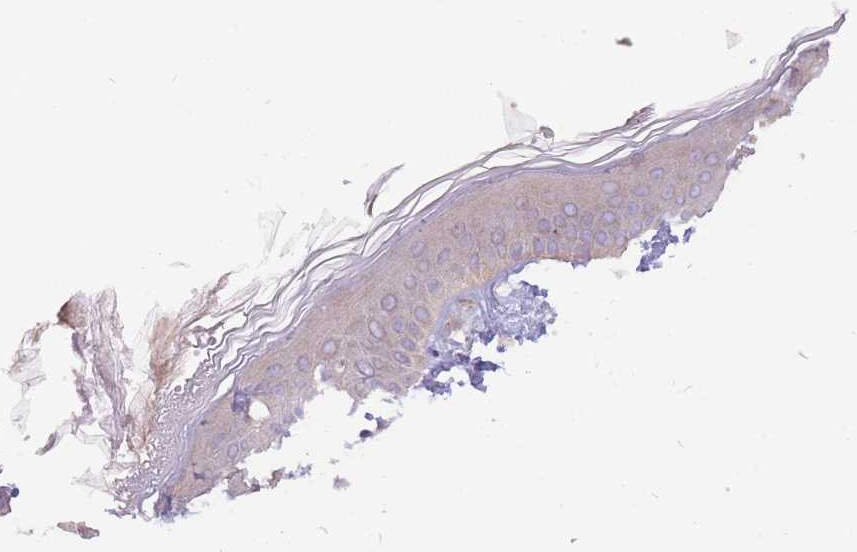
{"staining": {"intensity": "weak", "quantity": ">75%", "location": "cytoplasmic/membranous"}, "tissue": "skin", "cell_type": "Fibroblasts", "image_type": "normal", "snomed": [{"axis": "morphology", "description": "Normal tissue, NOS"}, {"axis": "topography", "description": "Skin"}], "caption": "Protein analysis of unremarkable skin shows weak cytoplasmic/membranous expression in approximately >75% of fibroblasts.", "gene": "GMNN", "patient": {"sex": "female", "age": 34}}